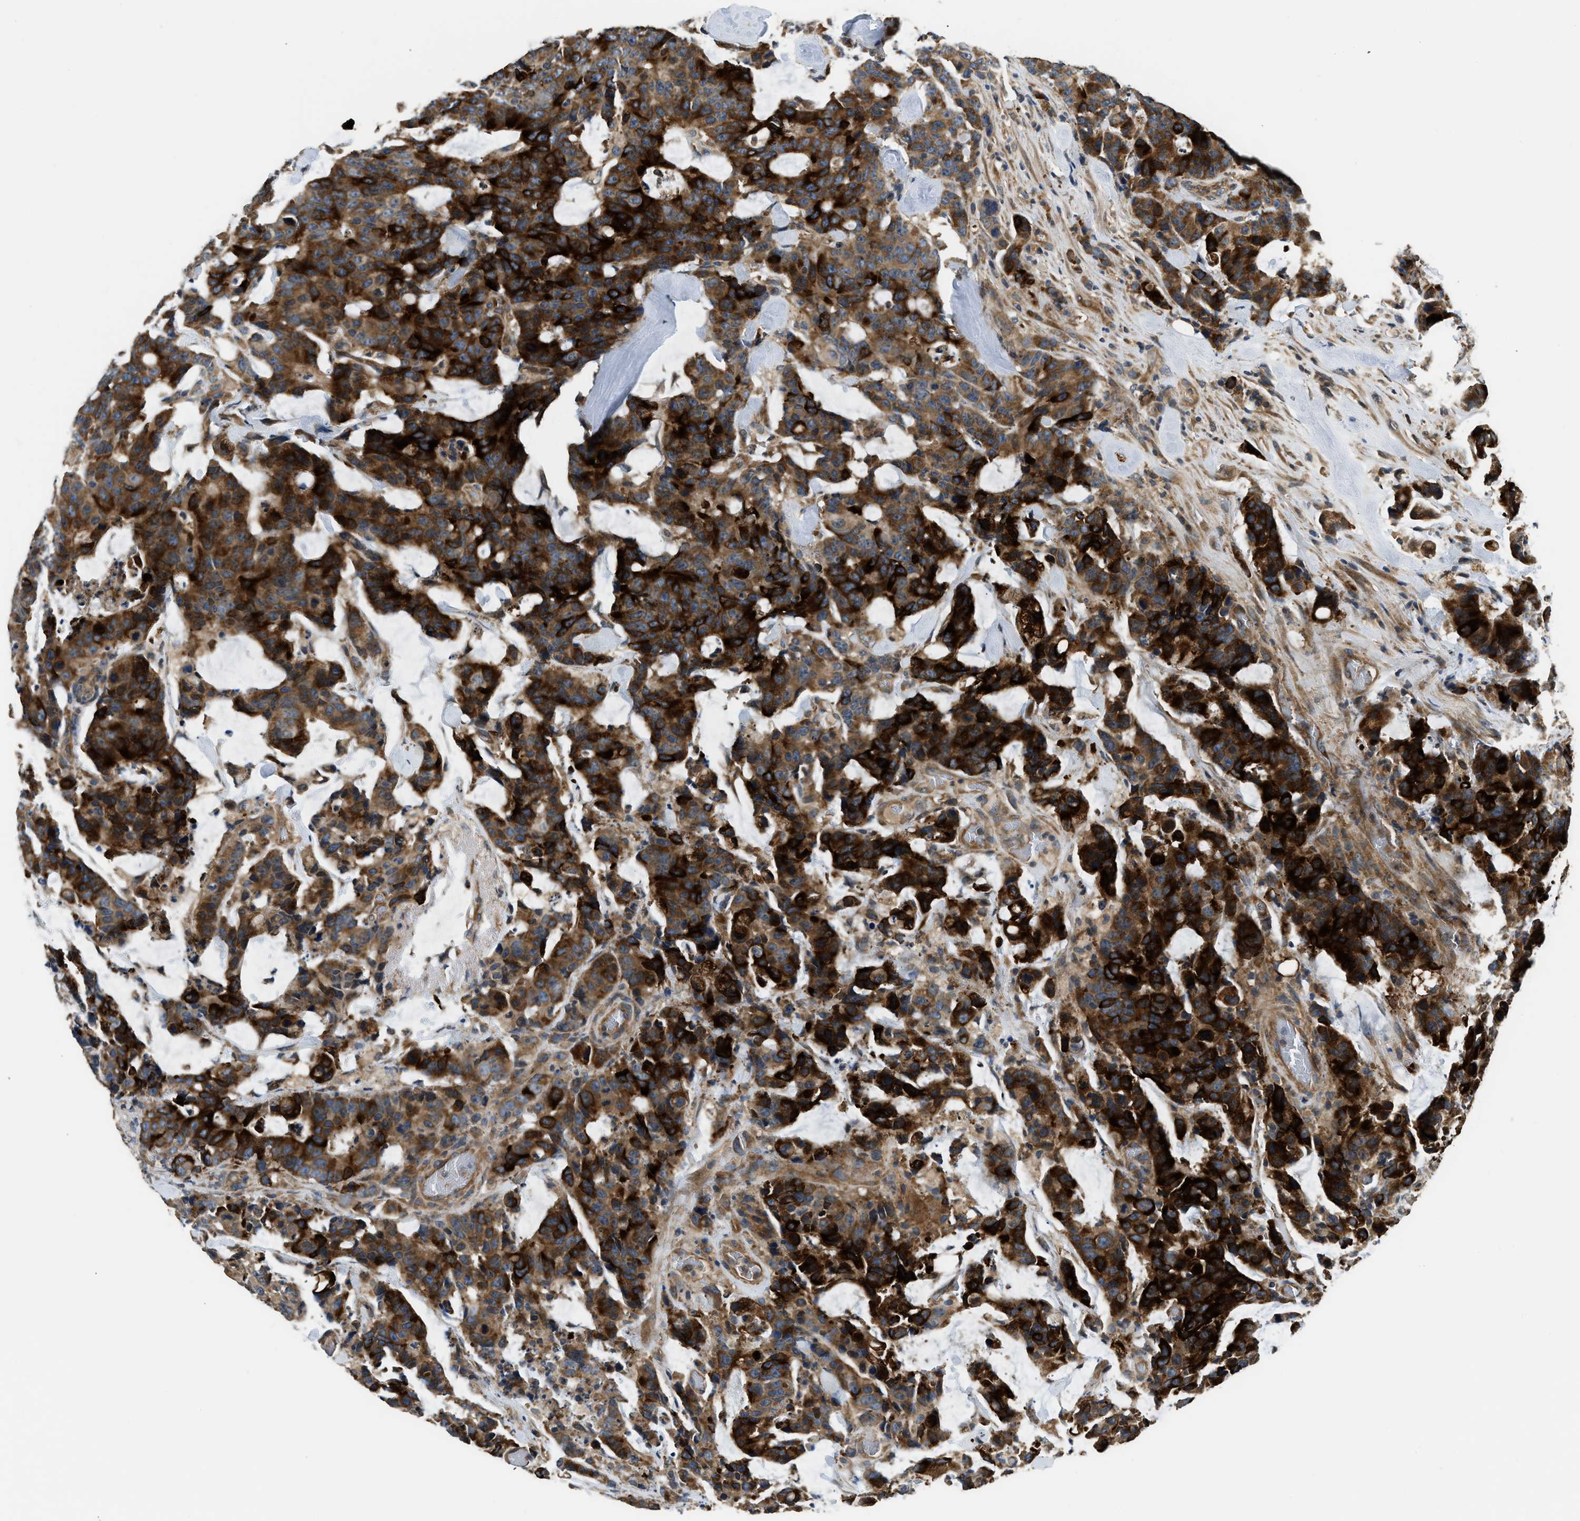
{"staining": {"intensity": "strong", "quantity": ">75%", "location": "cytoplasmic/membranous"}, "tissue": "colorectal cancer", "cell_type": "Tumor cells", "image_type": "cancer", "snomed": [{"axis": "morphology", "description": "Adenocarcinoma, NOS"}, {"axis": "topography", "description": "Colon"}], "caption": "Brown immunohistochemical staining in colorectal cancer reveals strong cytoplasmic/membranous staining in approximately >75% of tumor cells.", "gene": "IL3RA", "patient": {"sex": "female", "age": 86}}